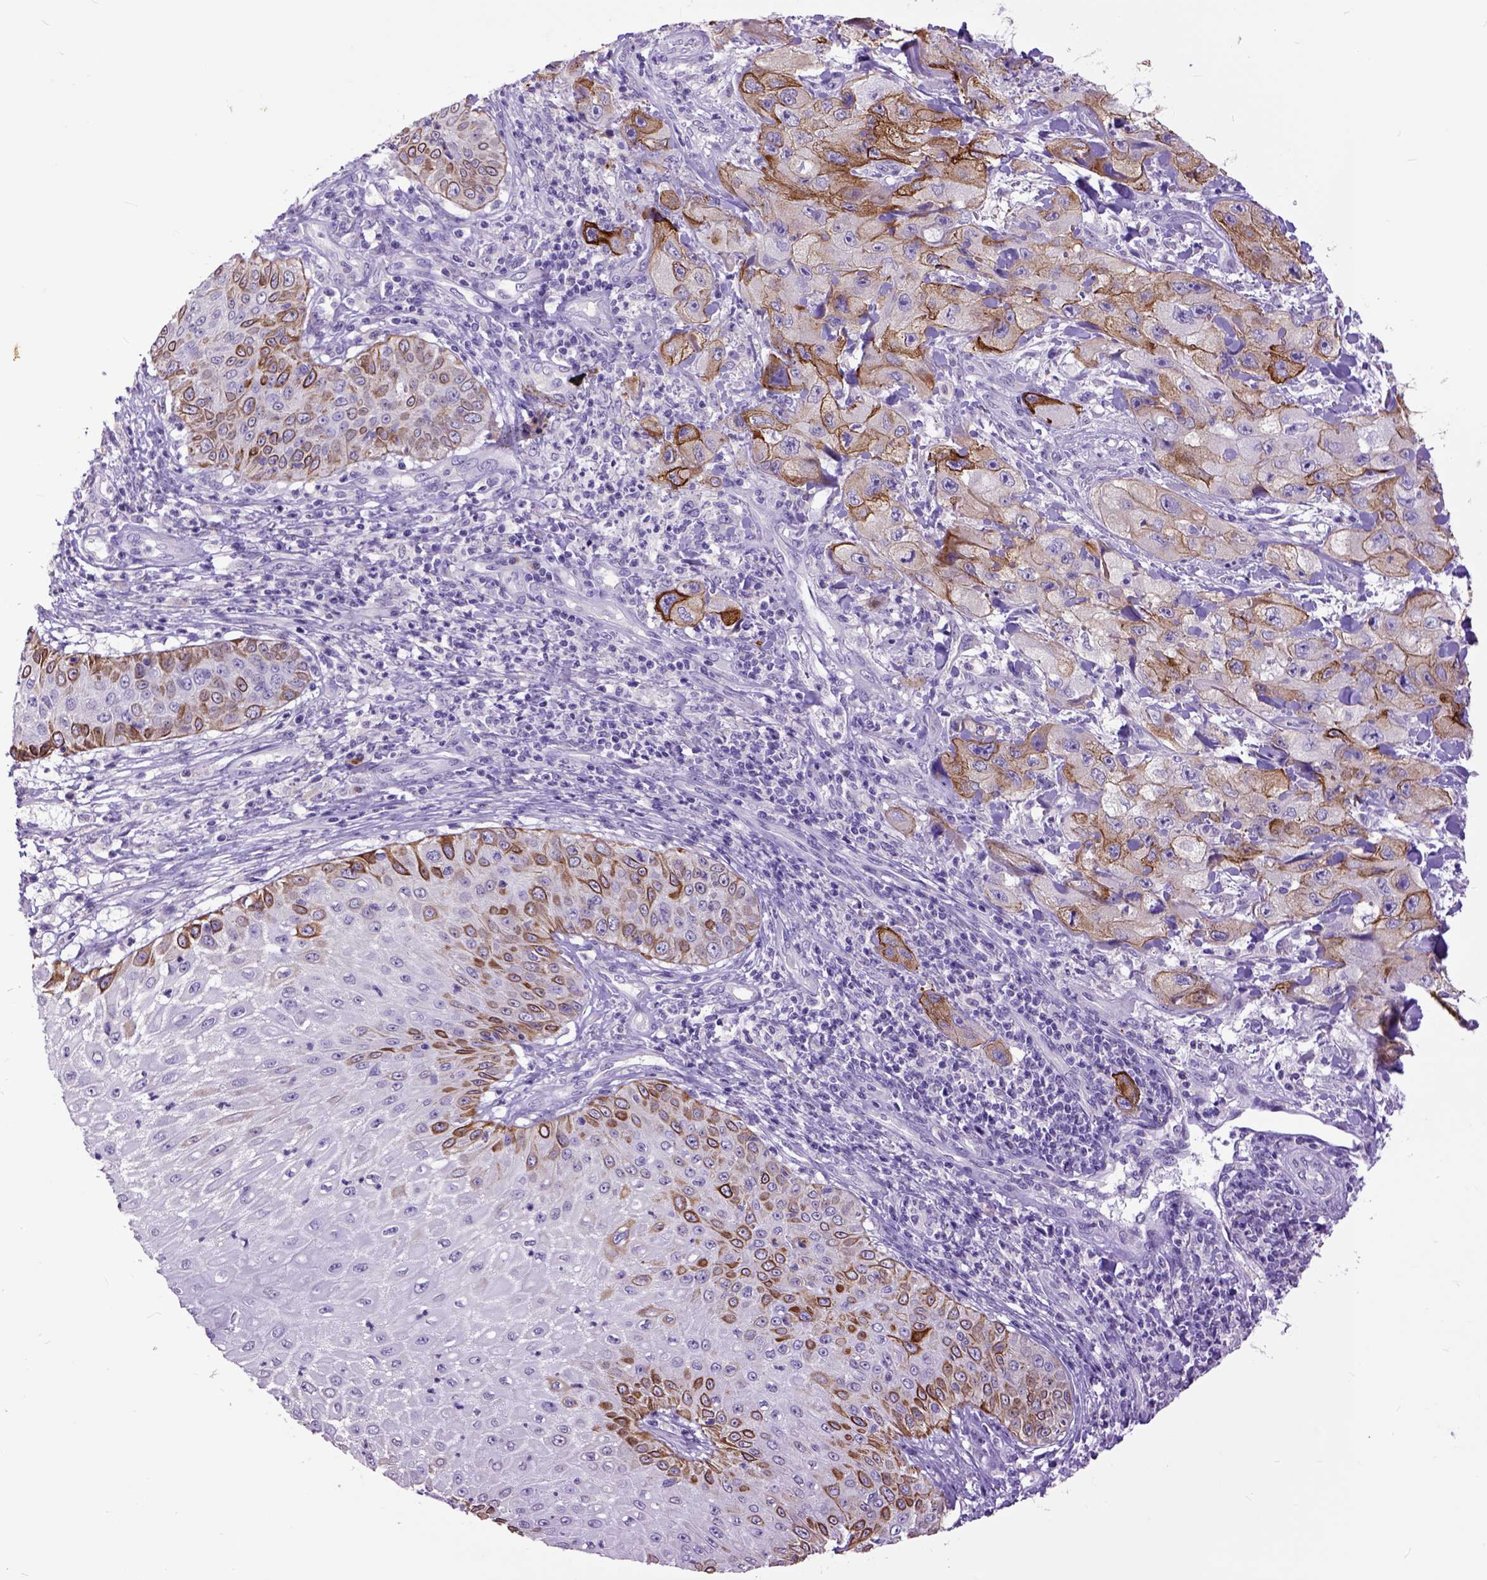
{"staining": {"intensity": "strong", "quantity": "25%-75%", "location": "cytoplasmic/membranous"}, "tissue": "skin cancer", "cell_type": "Tumor cells", "image_type": "cancer", "snomed": [{"axis": "morphology", "description": "Squamous cell carcinoma, NOS"}, {"axis": "topography", "description": "Skin"}, {"axis": "topography", "description": "Subcutis"}], "caption": "Skin cancer stained for a protein reveals strong cytoplasmic/membranous positivity in tumor cells.", "gene": "RAB25", "patient": {"sex": "male", "age": 73}}